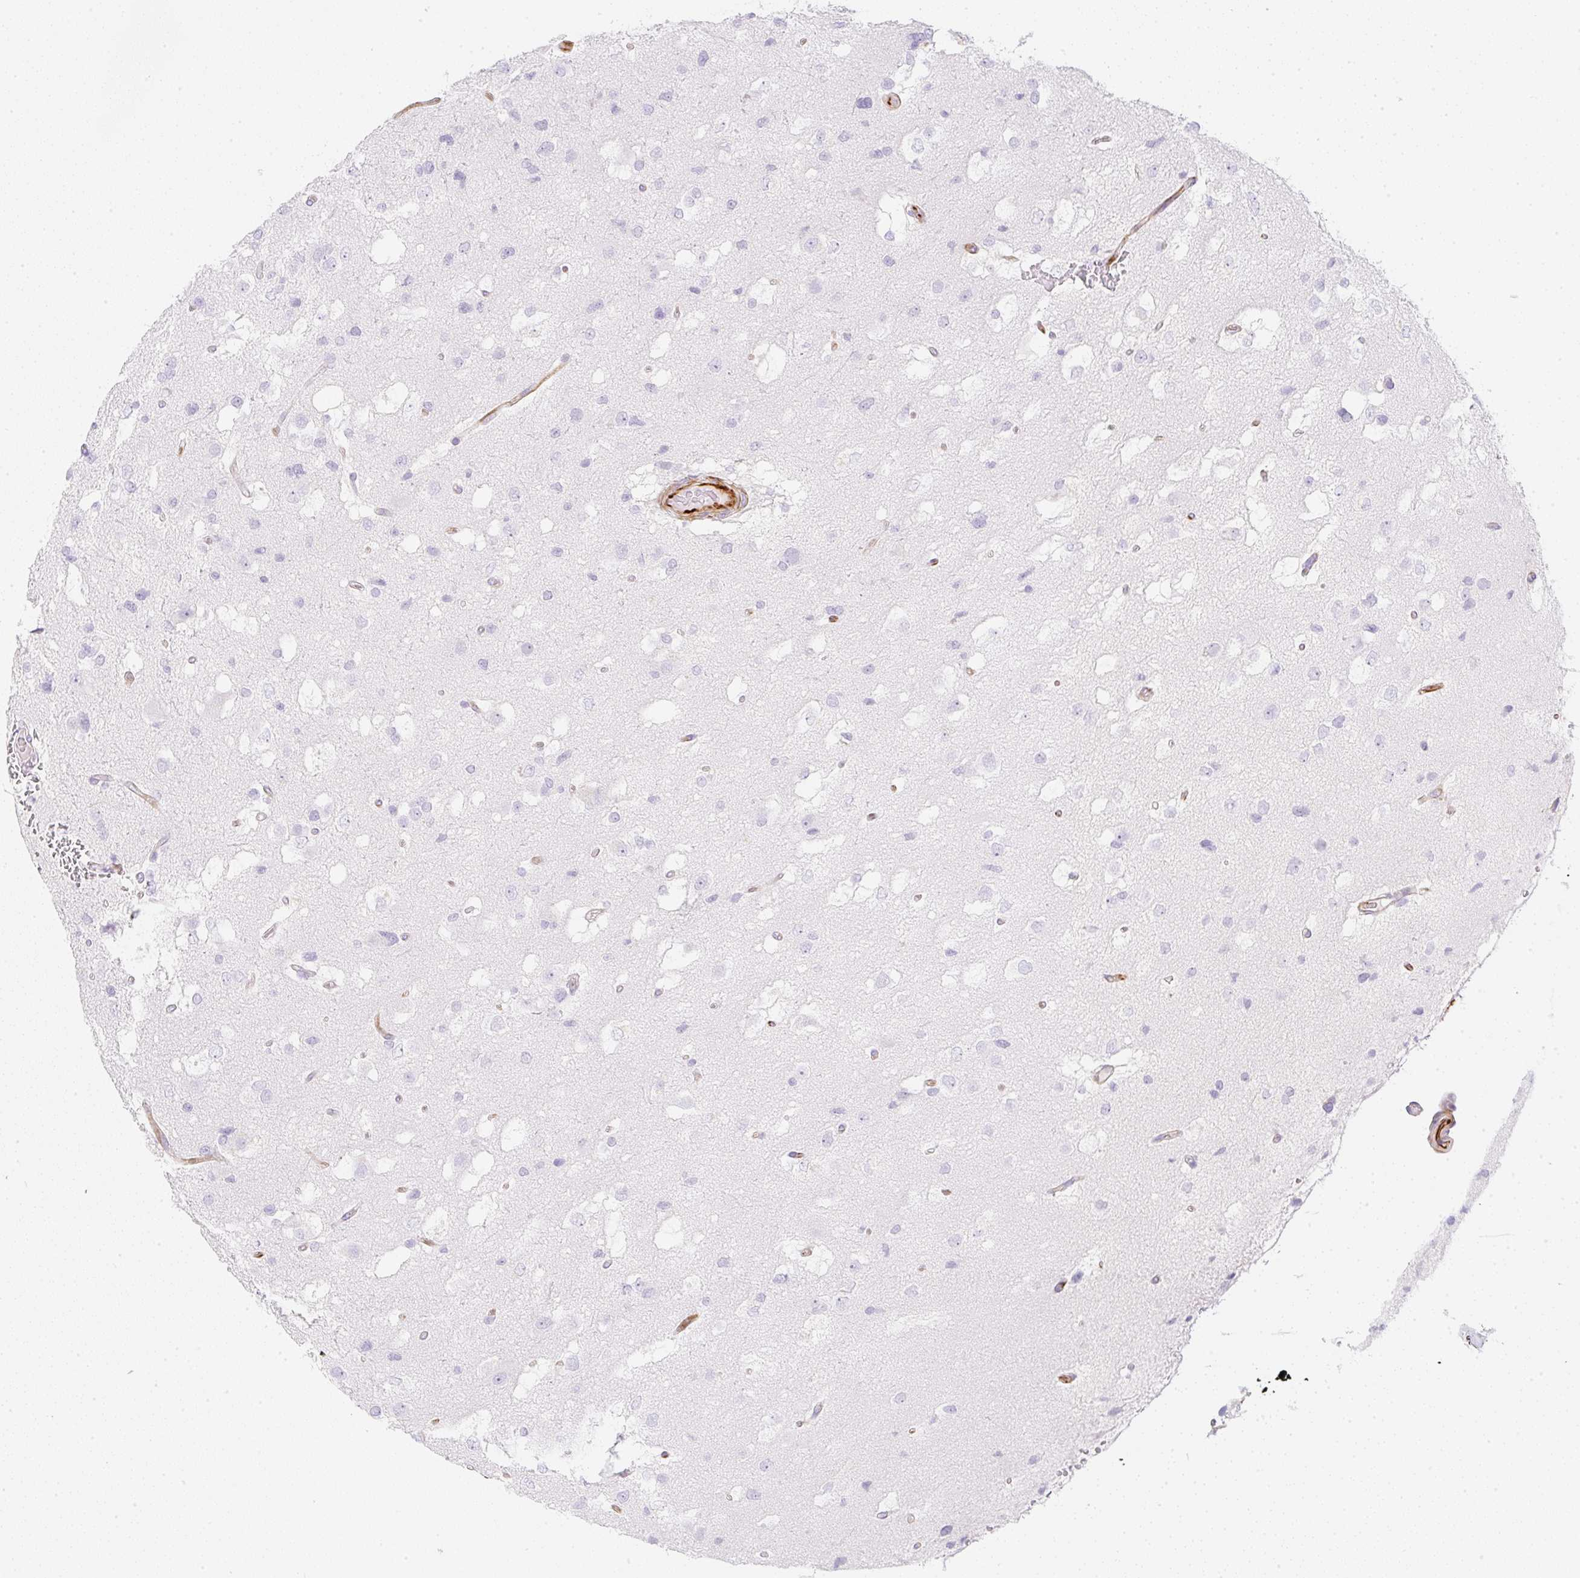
{"staining": {"intensity": "negative", "quantity": "none", "location": "none"}, "tissue": "glioma", "cell_type": "Tumor cells", "image_type": "cancer", "snomed": [{"axis": "morphology", "description": "Glioma, malignant, High grade"}, {"axis": "topography", "description": "Brain"}], "caption": "Tumor cells are negative for protein expression in human high-grade glioma (malignant). (DAB (3,3'-diaminobenzidine) immunohistochemistry, high magnification).", "gene": "ZNF689", "patient": {"sex": "male", "age": 53}}